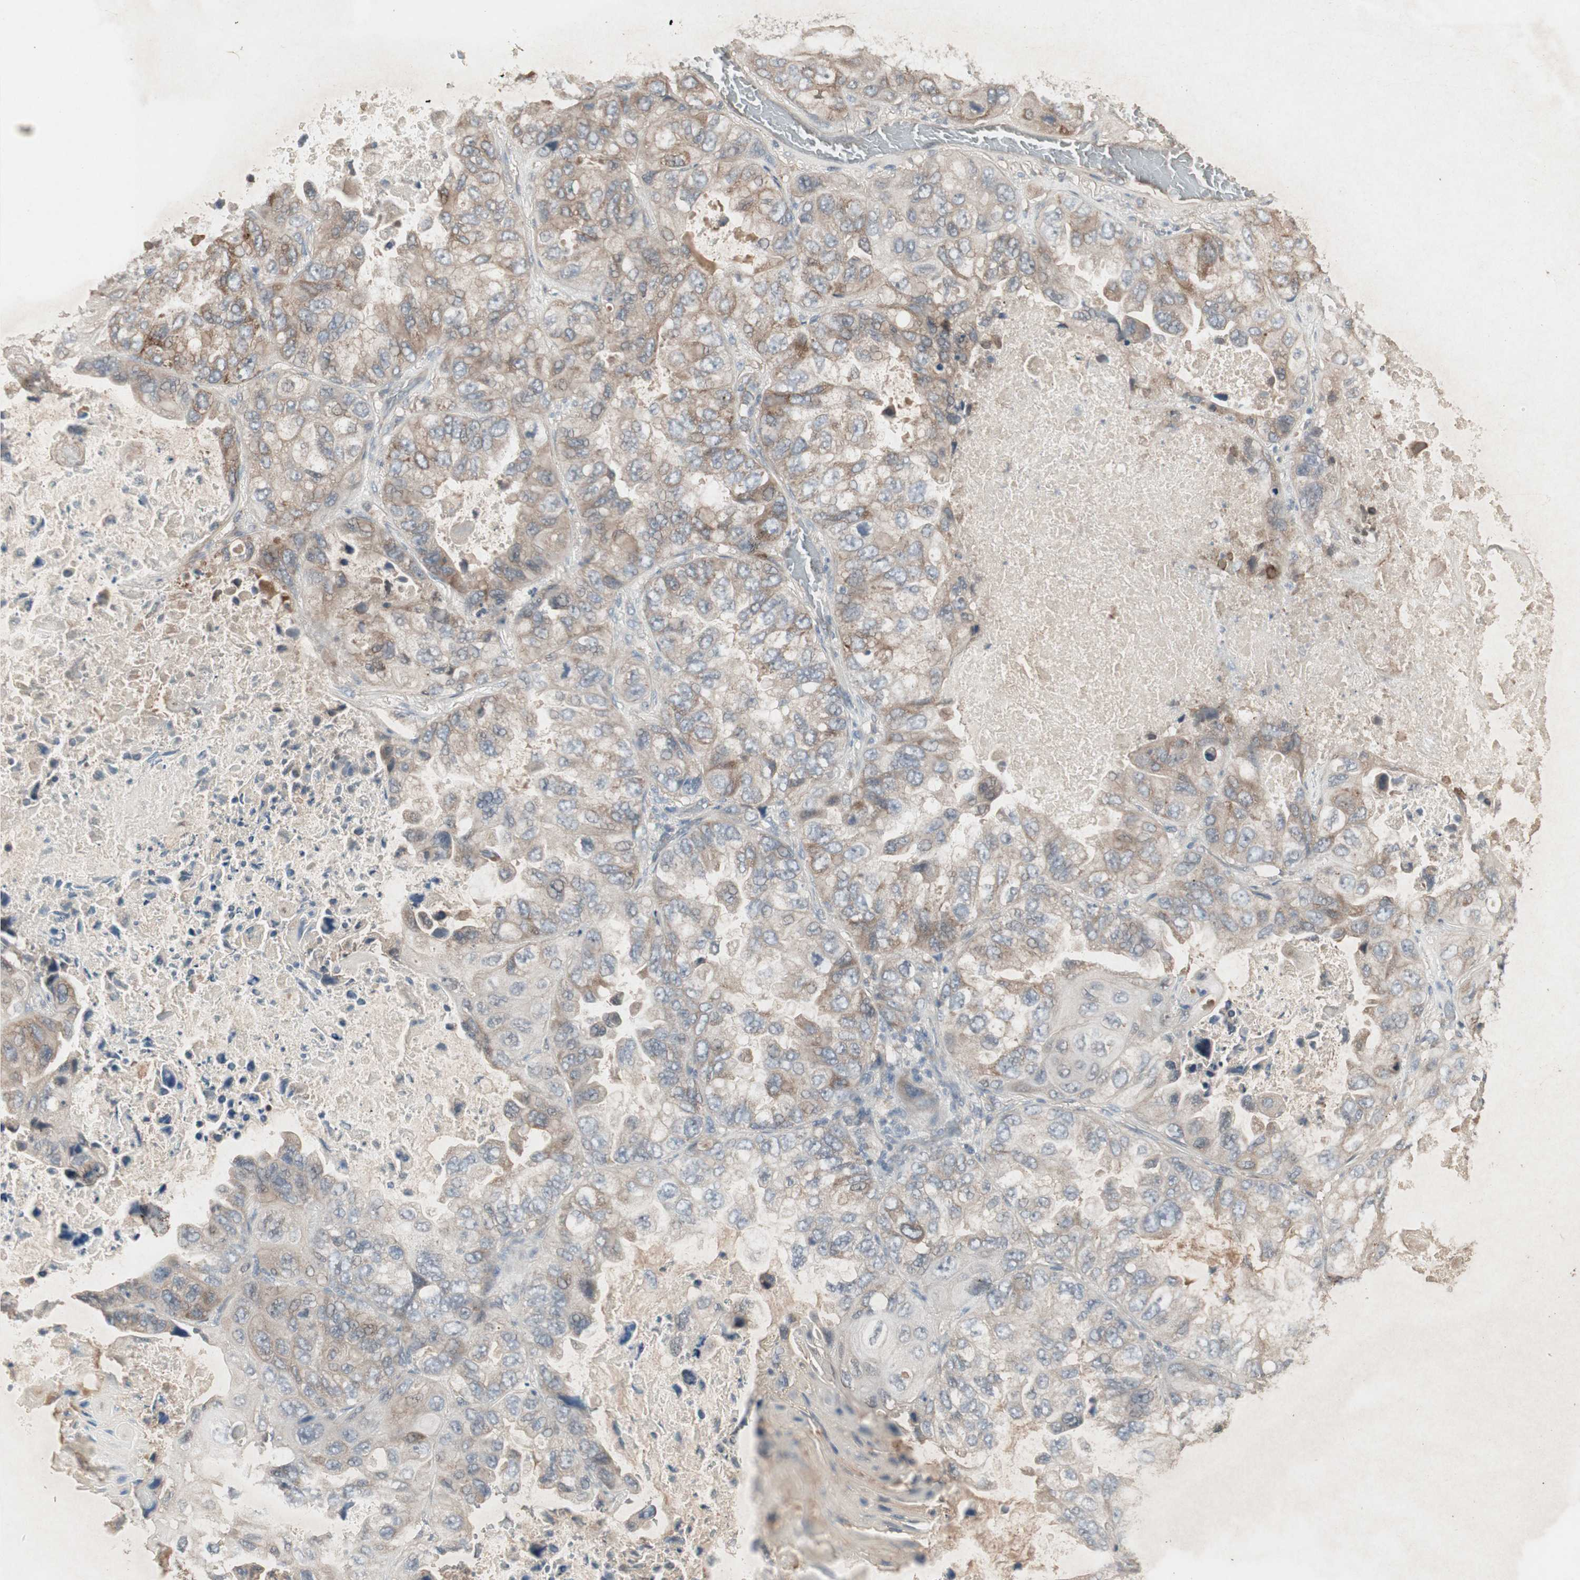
{"staining": {"intensity": "weak", "quantity": "<25%", "location": "cytoplasmic/membranous"}, "tissue": "lung cancer", "cell_type": "Tumor cells", "image_type": "cancer", "snomed": [{"axis": "morphology", "description": "Squamous cell carcinoma, NOS"}, {"axis": "topography", "description": "Lung"}], "caption": "IHC image of squamous cell carcinoma (lung) stained for a protein (brown), which shows no positivity in tumor cells.", "gene": "JMJD7-PLA2G4B", "patient": {"sex": "female", "age": 73}}